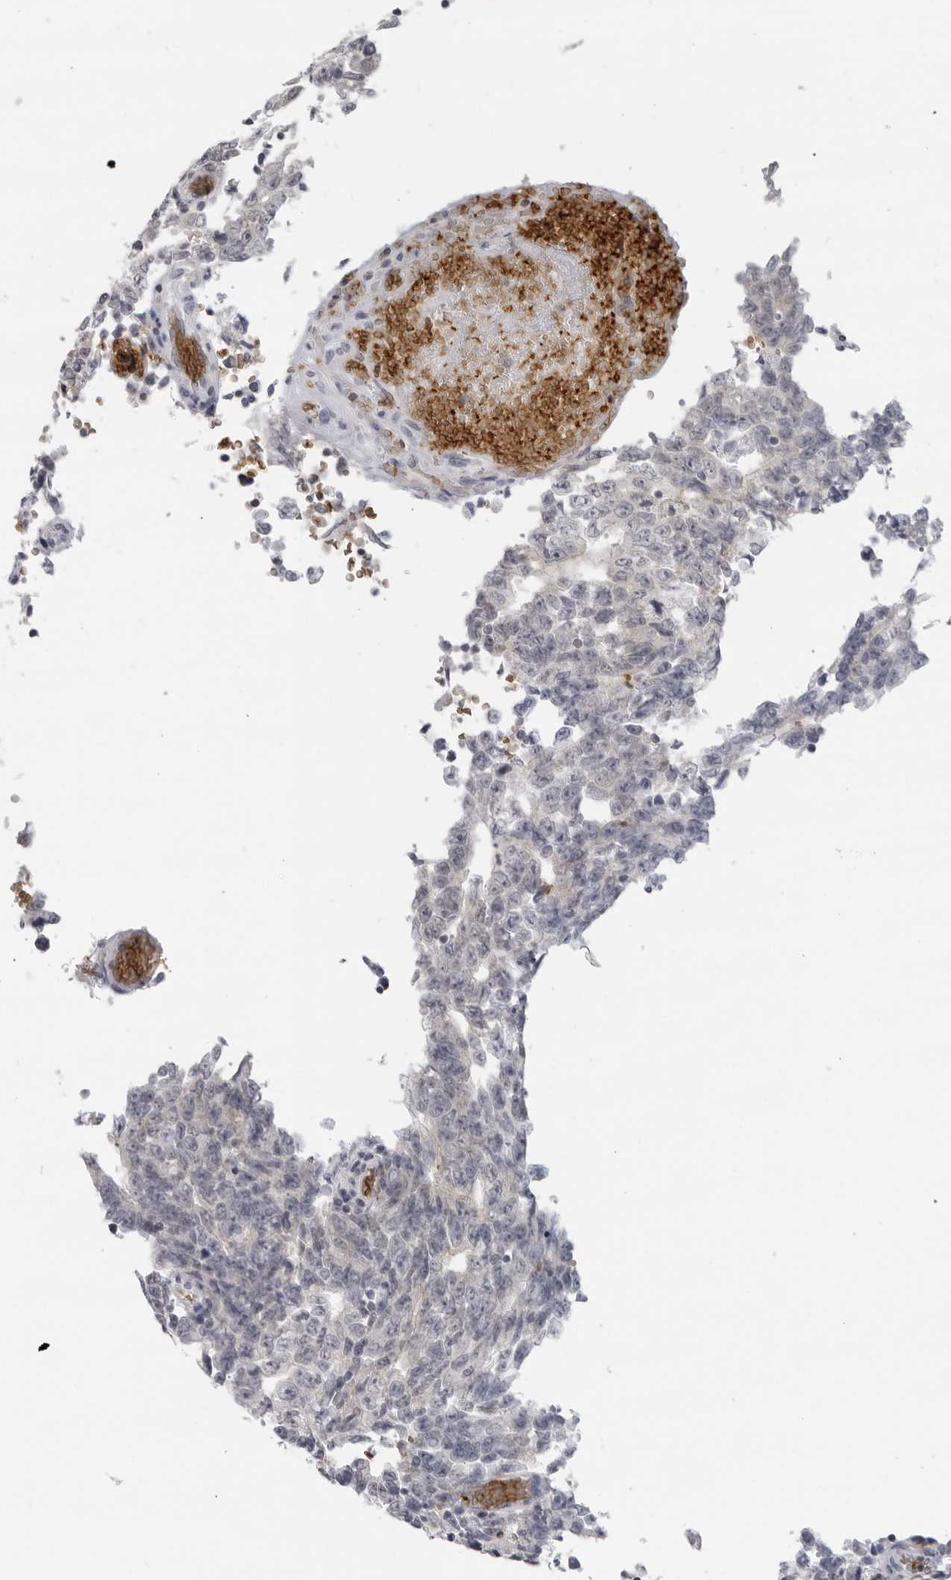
{"staining": {"intensity": "negative", "quantity": "none", "location": "none"}, "tissue": "testis cancer", "cell_type": "Tumor cells", "image_type": "cancer", "snomed": [{"axis": "morphology", "description": "Carcinoma, Embryonal, NOS"}, {"axis": "topography", "description": "Testis"}], "caption": "A high-resolution histopathology image shows IHC staining of testis cancer, which demonstrates no significant expression in tumor cells. (Immunohistochemistry (ihc), brightfield microscopy, high magnification).", "gene": "EPB41", "patient": {"sex": "male", "age": 26}}